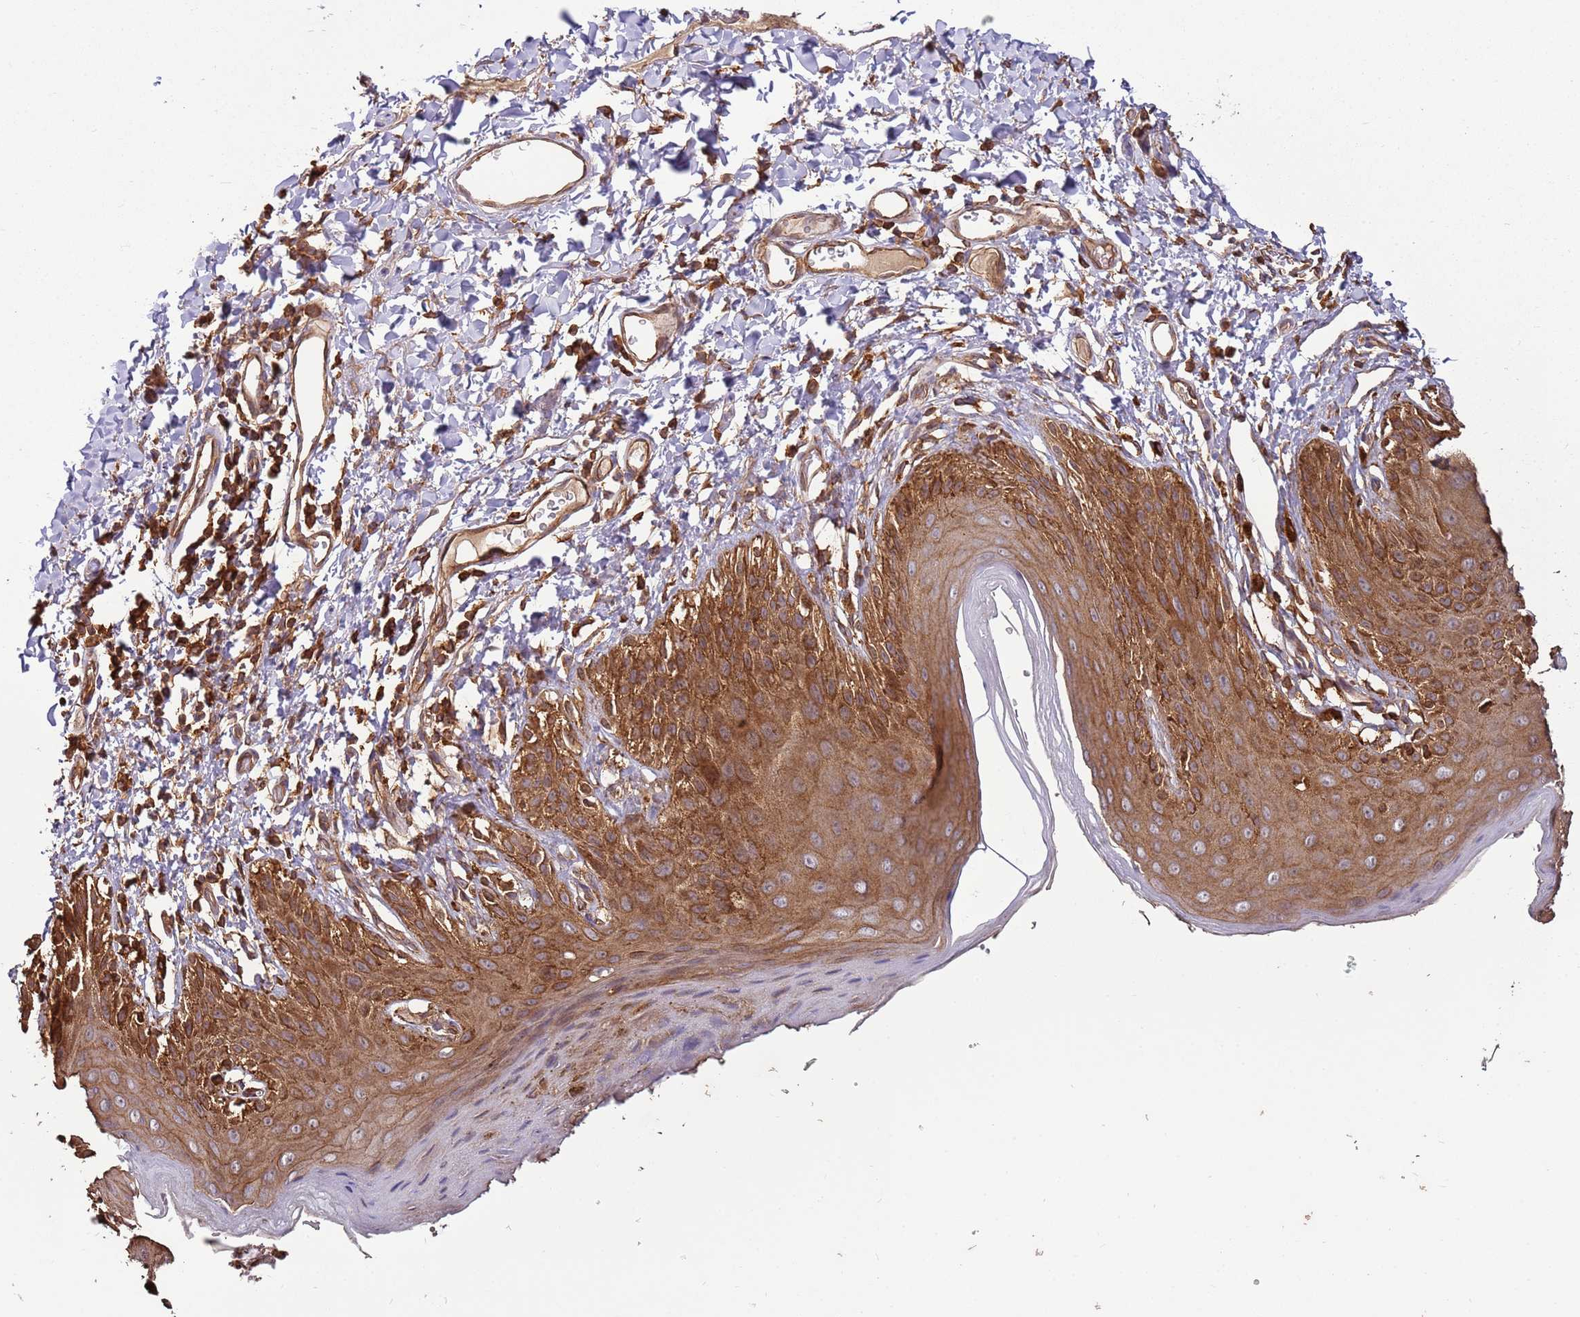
{"staining": {"intensity": "moderate", "quantity": ">75%", "location": "cytoplasmic/membranous"}, "tissue": "skin", "cell_type": "Epidermal cells", "image_type": "normal", "snomed": [{"axis": "morphology", "description": "Normal tissue, NOS"}, {"axis": "topography", "description": "Anal"}], "caption": "A high-resolution image shows immunohistochemistry (IHC) staining of unremarkable skin, which displays moderate cytoplasmic/membranous expression in about >75% of epidermal cells. (Brightfield microscopy of DAB IHC at high magnification).", "gene": "ACVR2A", "patient": {"sex": "male", "age": 44}}